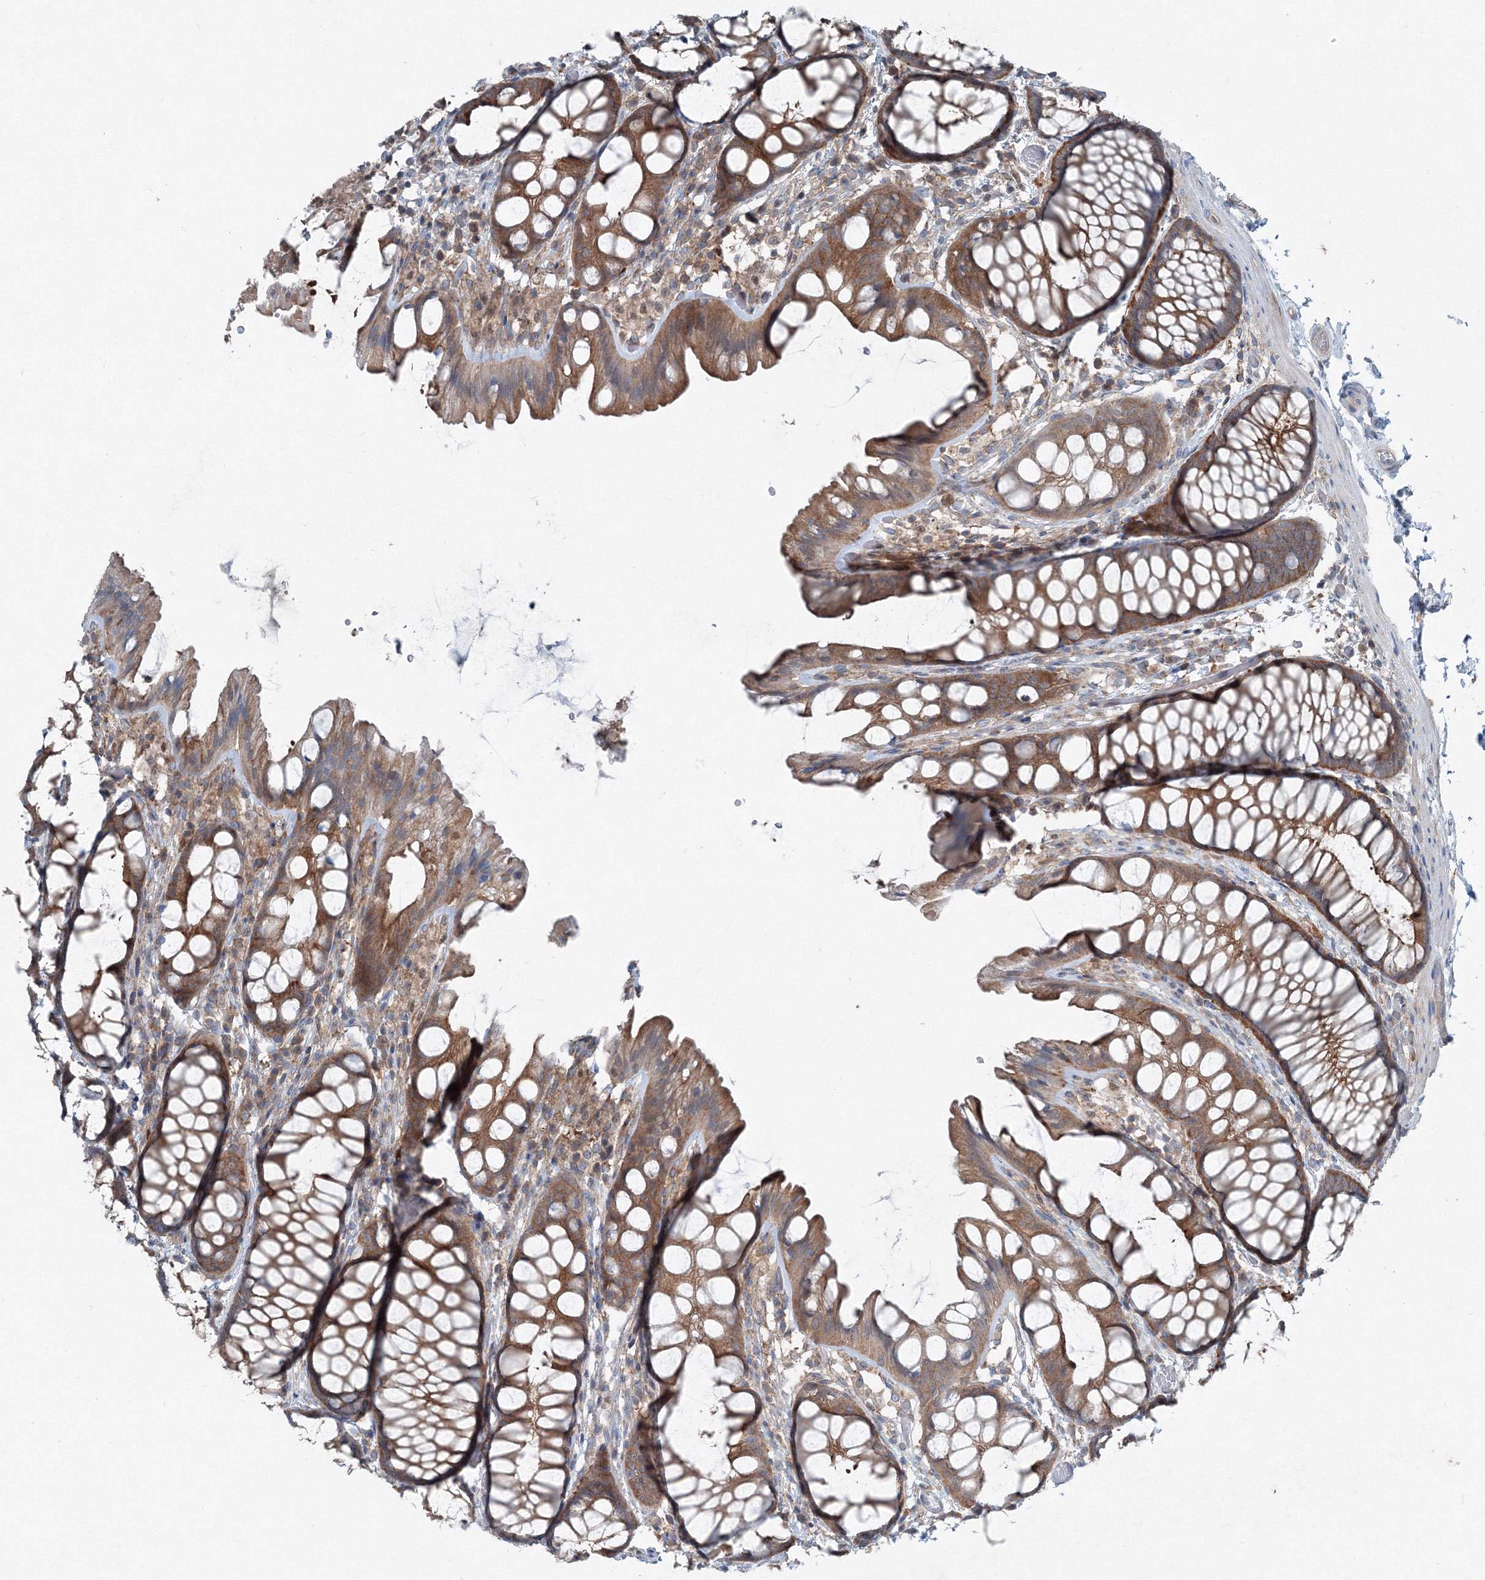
{"staining": {"intensity": "weak", "quantity": "25%-75%", "location": "cytoplasmic/membranous"}, "tissue": "colon", "cell_type": "Endothelial cells", "image_type": "normal", "snomed": [{"axis": "morphology", "description": "Normal tissue, NOS"}, {"axis": "topography", "description": "Colon"}], "caption": "Colon stained with a brown dye reveals weak cytoplasmic/membranous positive staining in about 25%-75% of endothelial cells.", "gene": "TPRKB", "patient": {"sex": "male", "age": 47}}